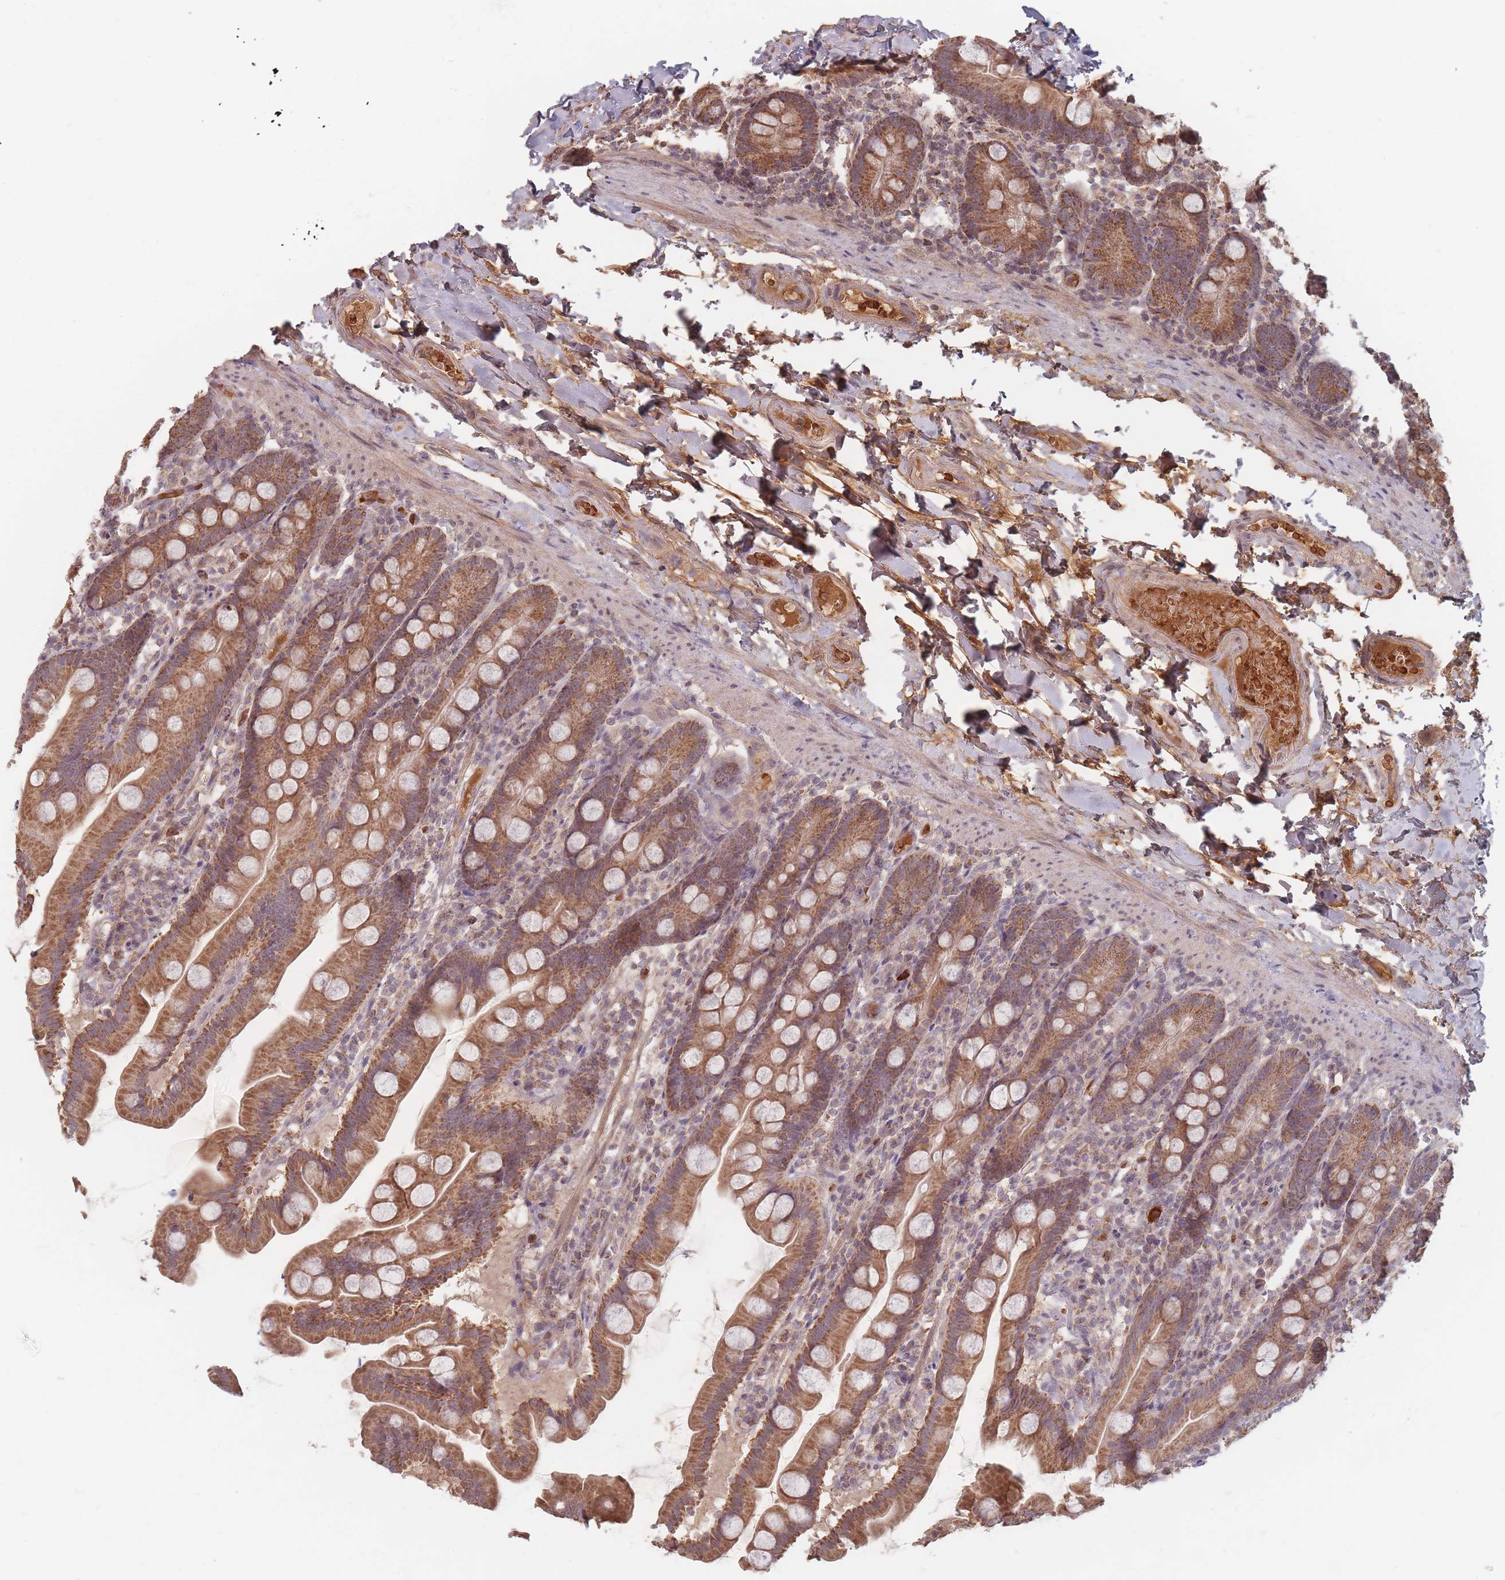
{"staining": {"intensity": "moderate", "quantity": ">75%", "location": "cytoplasmic/membranous"}, "tissue": "small intestine", "cell_type": "Glandular cells", "image_type": "normal", "snomed": [{"axis": "morphology", "description": "Normal tissue, NOS"}, {"axis": "topography", "description": "Small intestine"}], "caption": "Protein staining of normal small intestine exhibits moderate cytoplasmic/membranous positivity in approximately >75% of glandular cells.", "gene": "OR2M4", "patient": {"sex": "female", "age": 68}}